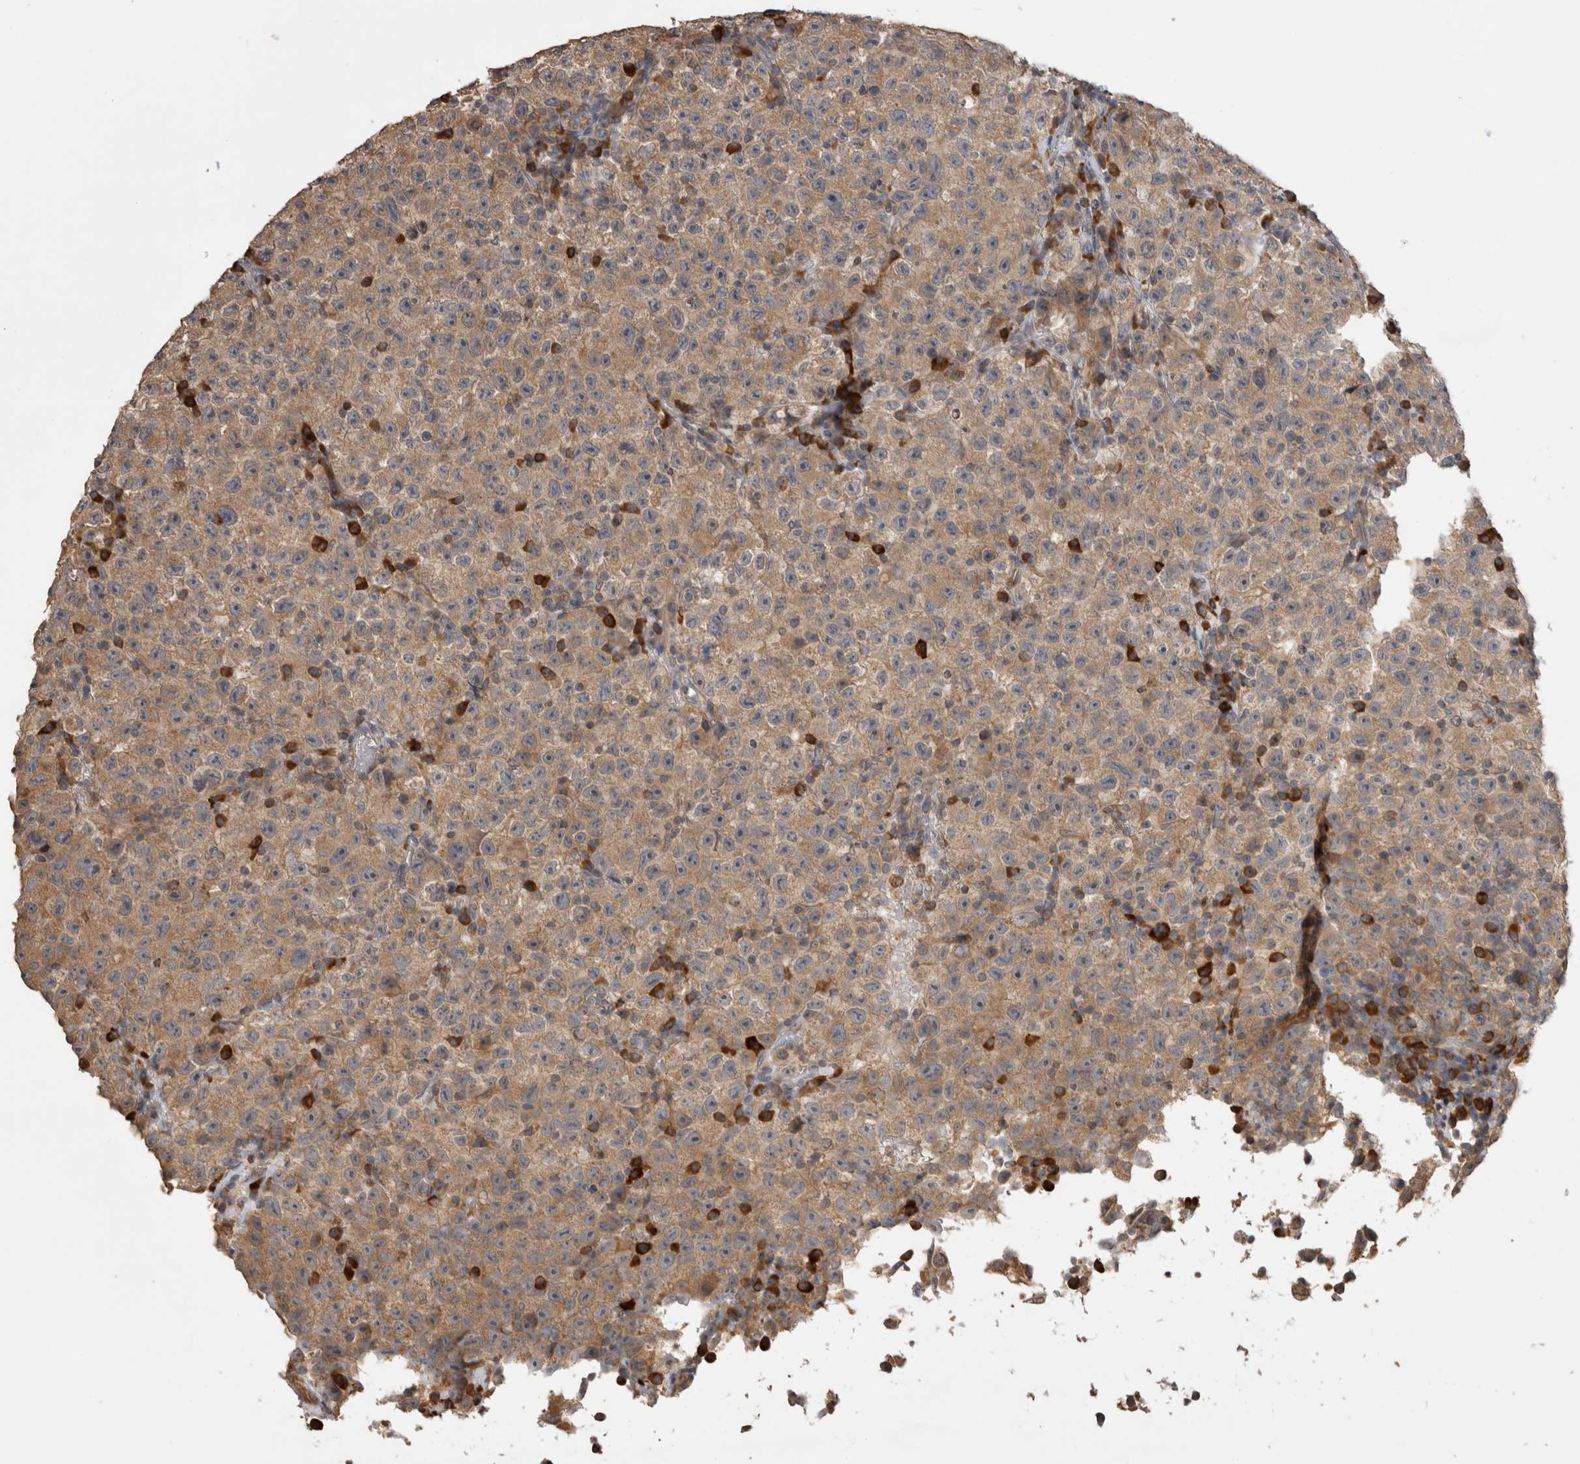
{"staining": {"intensity": "moderate", "quantity": ">75%", "location": "cytoplasmic/membranous"}, "tissue": "testis cancer", "cell_type": "Tumor cells", "image_type": "cancer", "snomed": [{"axis": "morphology", "description": "Seminoma, NOS"}, {"axis": "topography", "description": "Testis"}], "caption": "Testis cancer stained with IHC demonstrates moderate cytoplasmic/membranous positivity in about >75% of tumor cells.", "gene": "TBCE", "patient": {"sex": "male", "age": 22}}